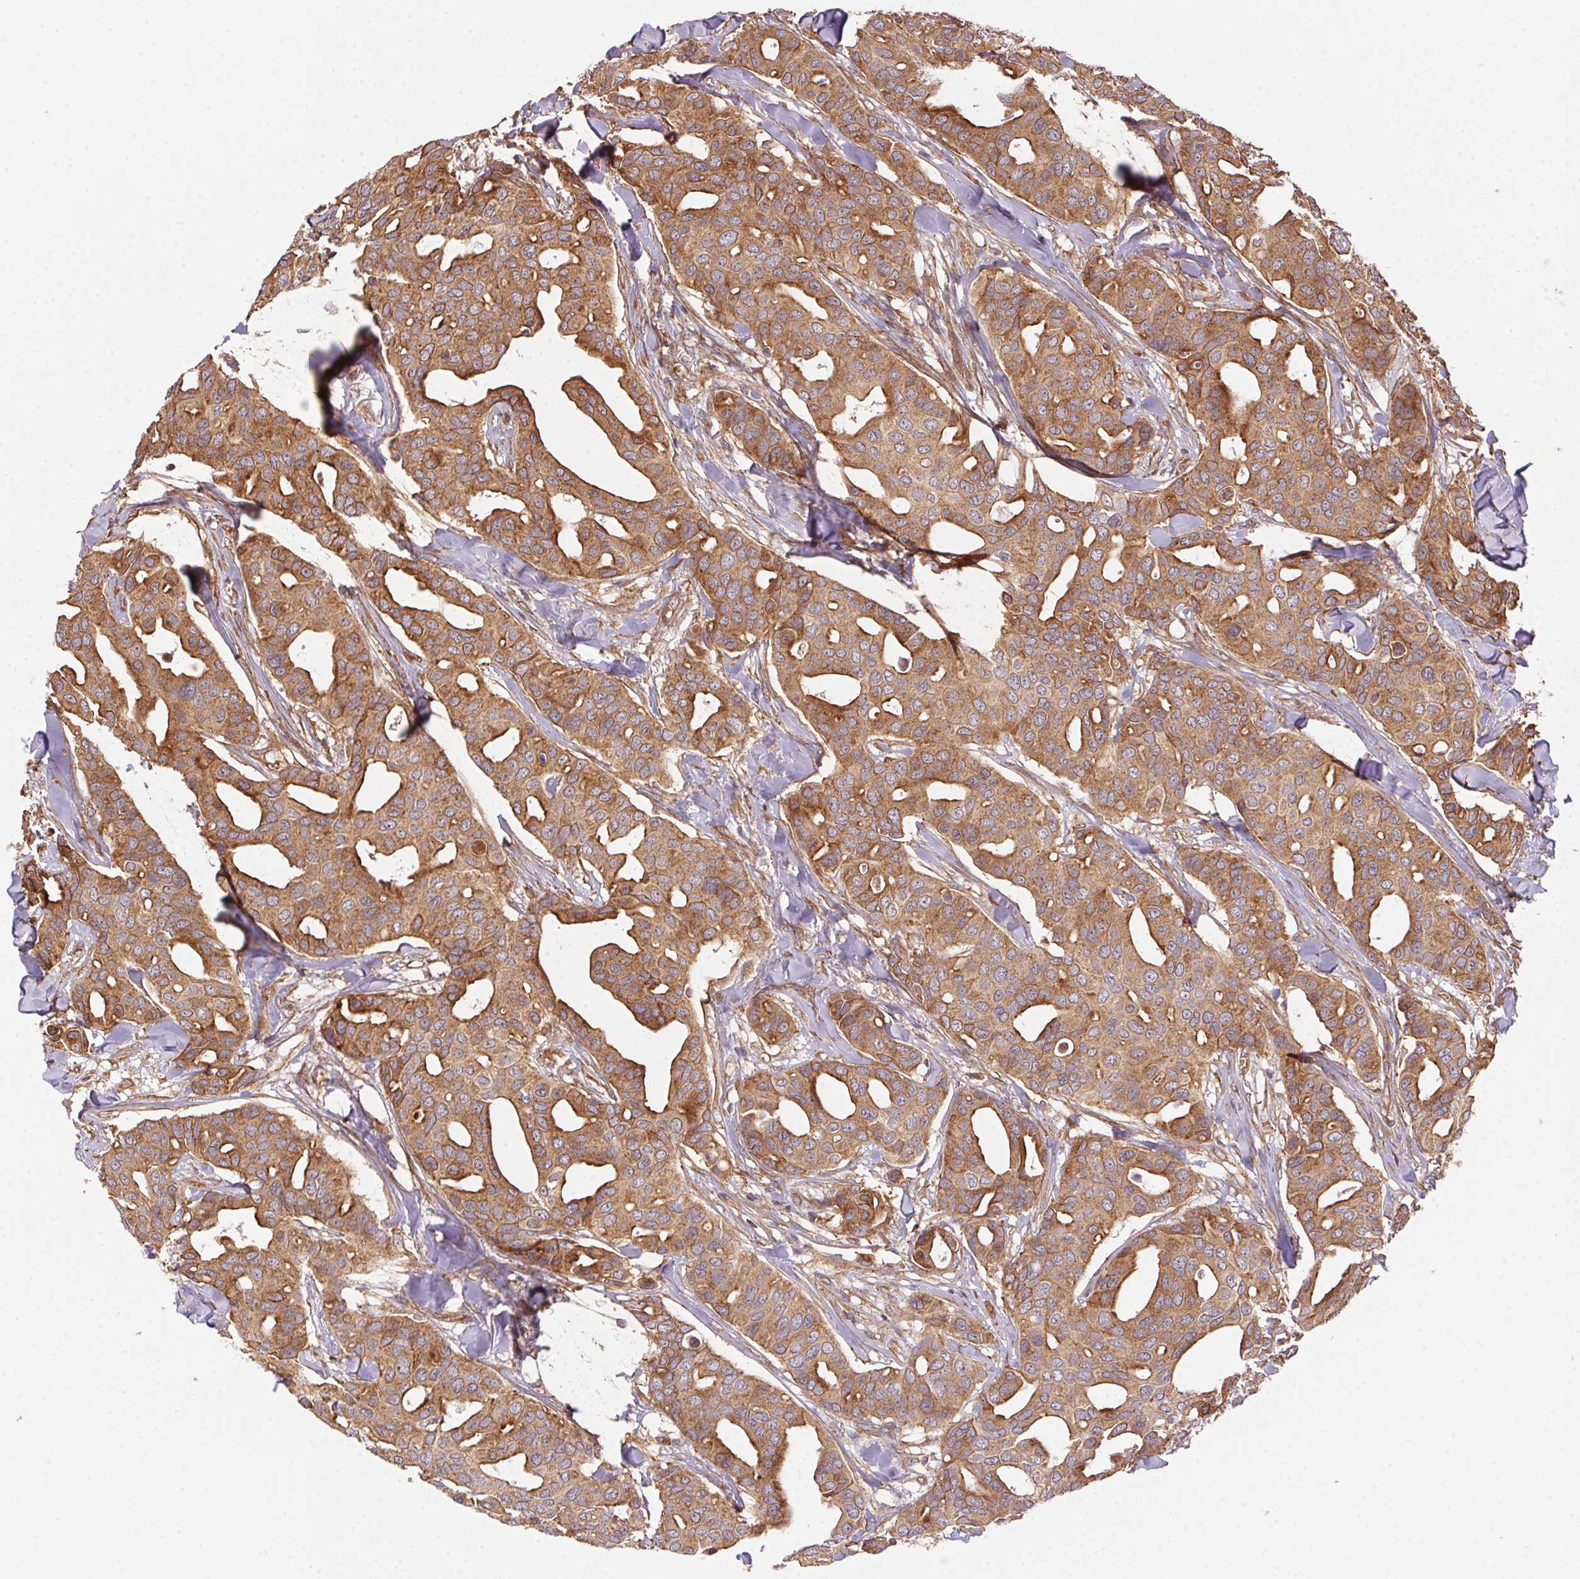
{"staining": {"intensity": "moderate", "quantity": ">75%", "location": "cytoplasmic/membranous"}, "tissue": "breast cancer", "cell_type": "Tumor cells", "image_type": "cancer", "snomed": [{"axis": "morphology", "description": "Duct carcinoma"}, {"axis": "topography", "description": "Breast"}], "caption": "Breast intraductal carcinoma stained with a protein marker demonstrates moderate staining in tumor cells.", "gene": "USE1", "patient": {"sex": "female", "age": 54}}